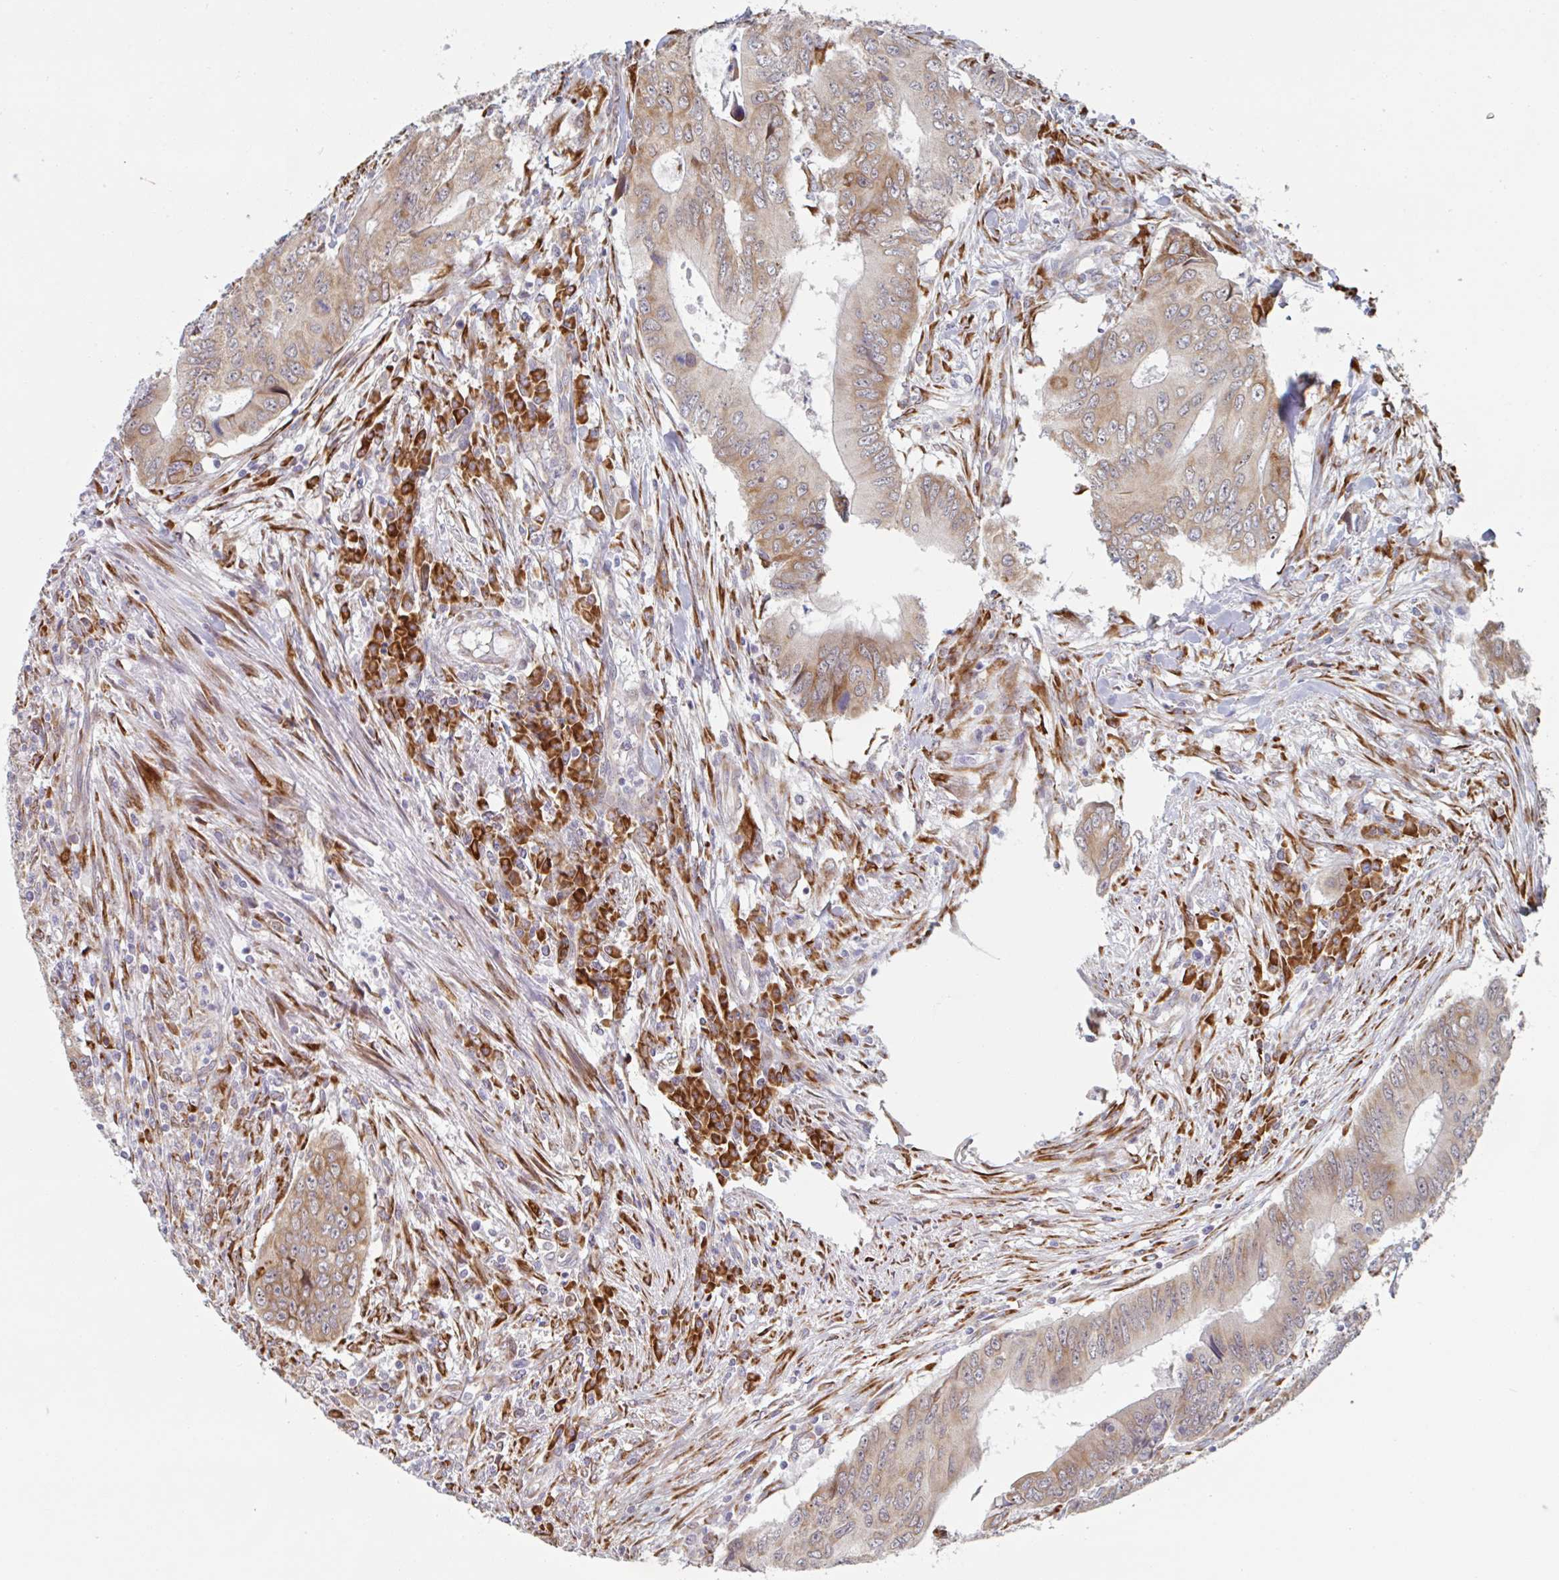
{"staining": {"intensity": "moderate", "quantity": ">75%", "location": "cytoplasmic/membranous"}, "tissue": "colorectal cancer", "cell_type": "Tumor cells", "image_type": "cancer", "snomed": [{"axis": "morphology", "description": "Adenocarcinoma, NOS"}, {"axis": "topography", "description": "Colon"}], "caption": "Colorectal cancer (adenocarcinoma) tissue displays moderate cytoplasmic/membranous expression in about >75% of tumor cells The staining was performed using DAB (3,3'-diaminobenzidine), with brown indicating positive protein expression. Nuclei are stained blue with hematoxylin.", "gene": "TRAPPC10", "patient": {"sex": "male", "age": 53}}